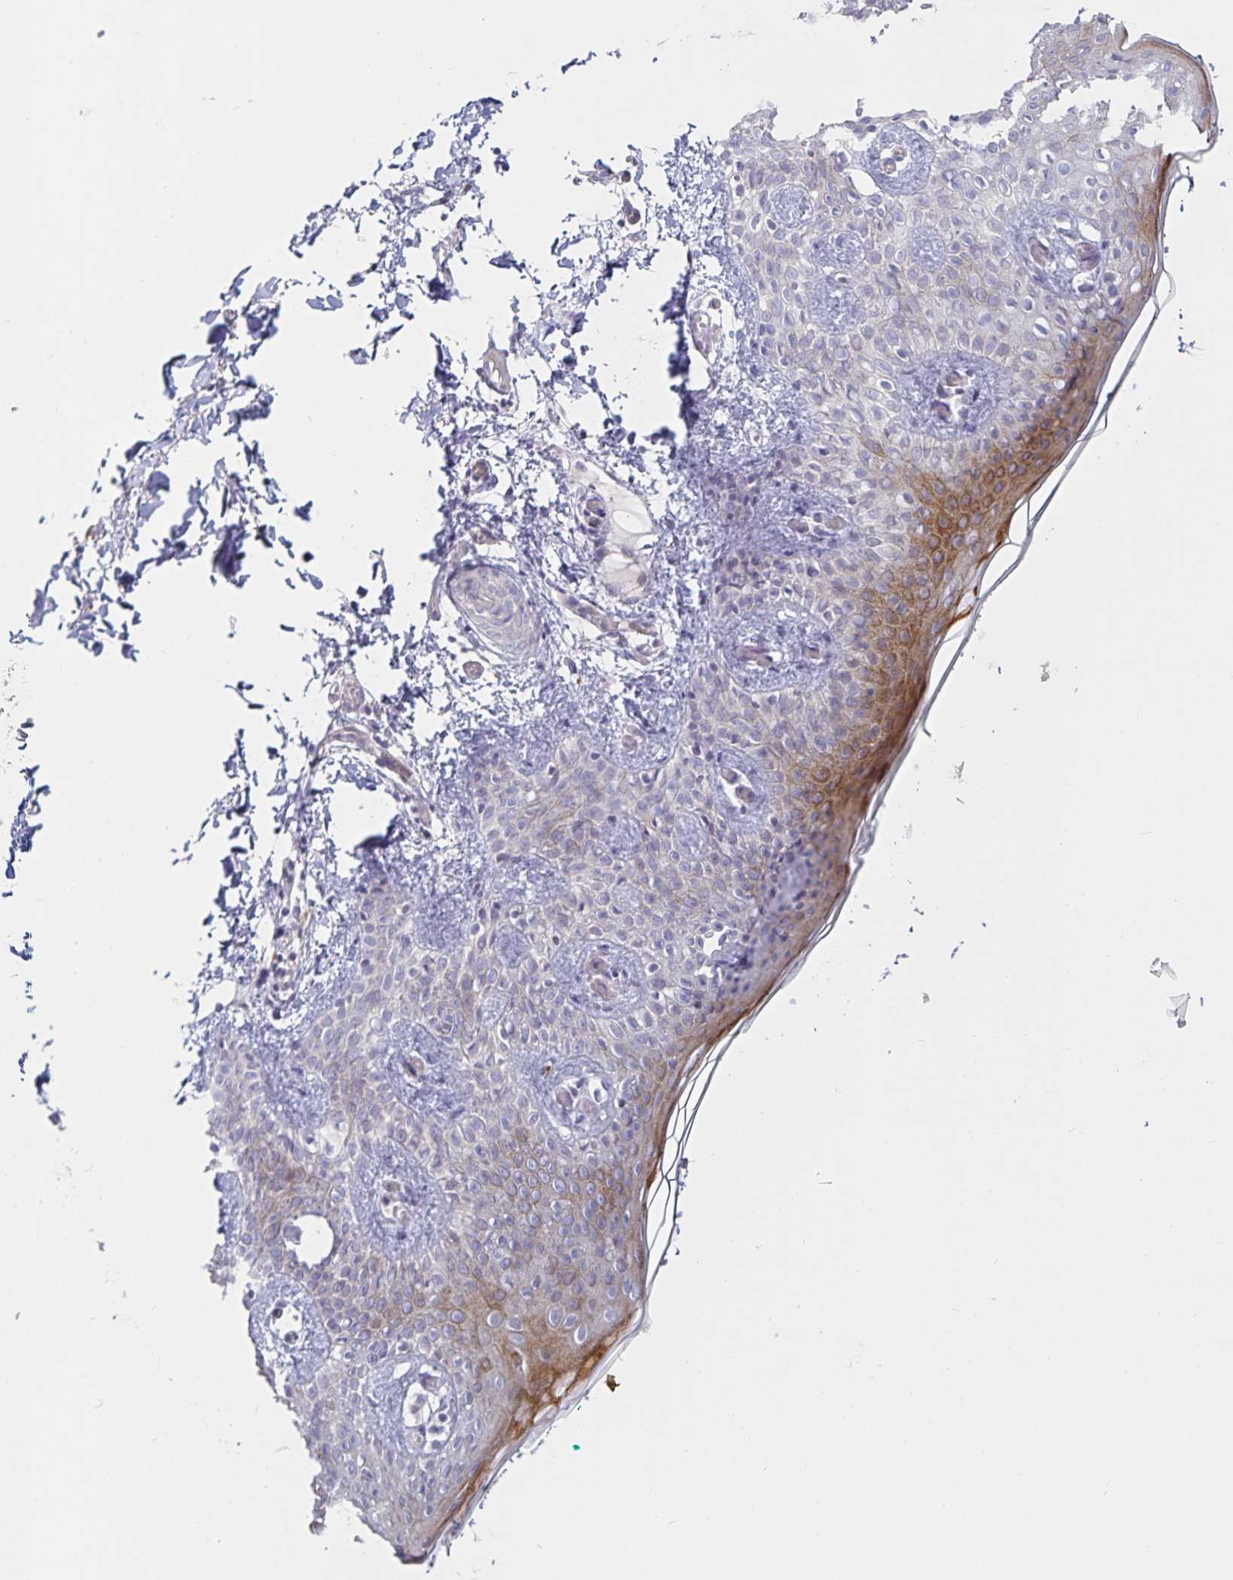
{"staining": {"intensity": "negative", "quantity": "none", "location": "none"}, "tissue": "skin", "cell_type": "Fibroblasts", "image_type": "normal", "snomed": [{"axis": "morphology", "description": "Normal tissue, NOS"}, {"axis": "topography", "description": "Skin"}], "caption": "DAB (3,3'-diaminobenzidine) immunohistochemical staining of unremarkable human skin reveals no significant staining in fibroblasts. Brightfield microscopy of immunohistochemistry stained with DAB (brown) and hematoxylin (blue), captured at high magnification.", "gene": "S100G", "patient": {"sex": "male", "age": 16}}